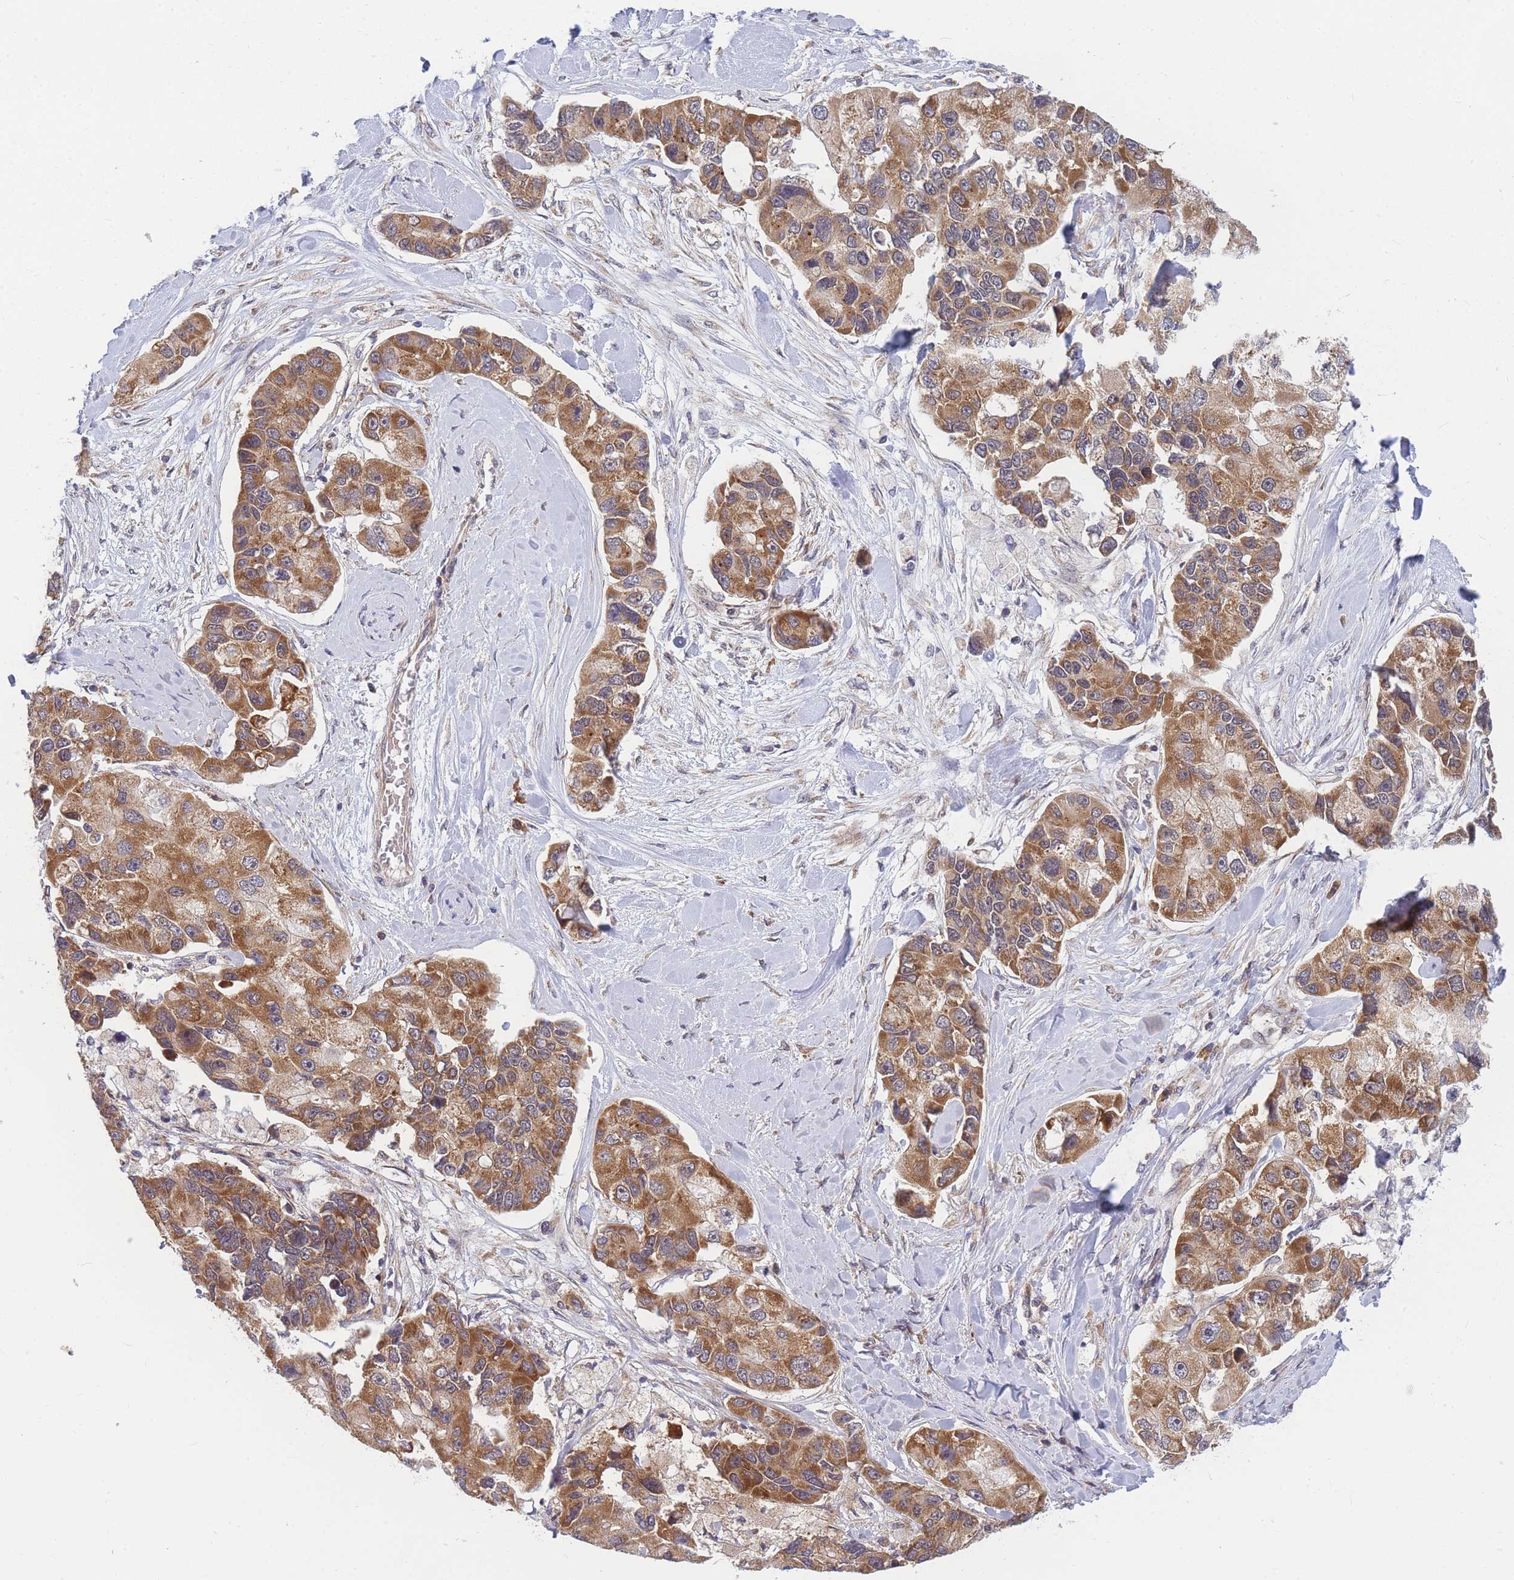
{"staining": {"intensity": "moderate", "quantity": ">75%", "location": "cytoplasmic/membranous"}, "tissue": "lung cancer", "cell_type": "Tumor cells", "image_type": "cancer", "snomed": [{"axis": "morphology", "description": "Adenocarcinoma, NOS"}, {"axis": "topography", "description": "Lung"}], "caption": "Immunohistochemical staining of lung cancer (adenocarcinoma) reveals medium levels of moderate cytoplasmic/membranous expression in about >75% of tumor cells. The staining was performed using DAB (3,3'-diaminobenzidine), with brown indicating positive protein expression. Nuclei are stained blue with hematoxylin.", "gene": "MRPL23", "patient": {"sex": "female", "age": 54}}